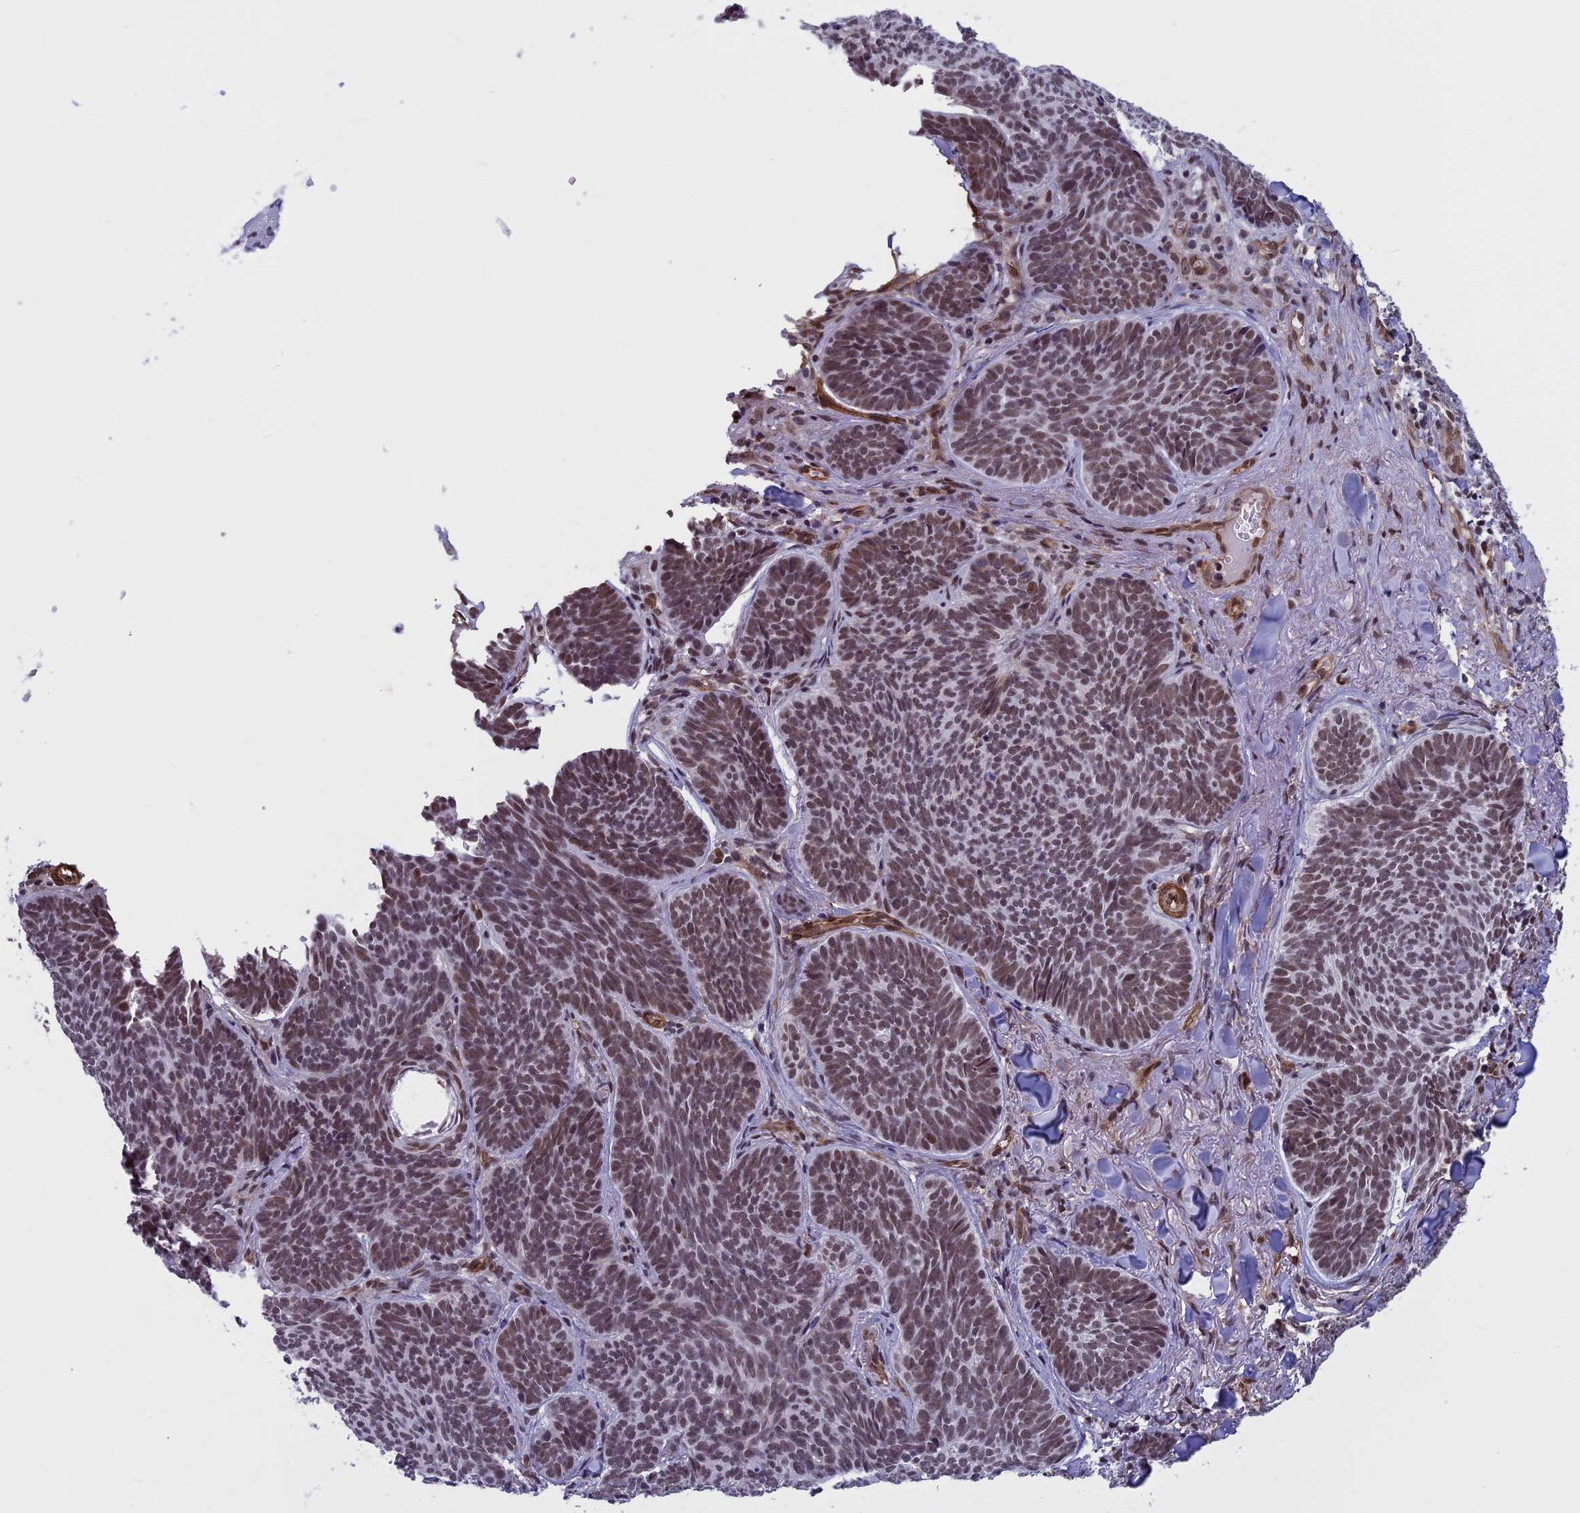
{"staining": {"intensity": "moderate", "quantity": ">75%", "location": "nuclear"}, "tissue": "skin cancer", "cell_type": "Tumor cells", "image_type": "cancer", "snomed": [{"axis": "morphology", "description": "Basal cell carcinoma"}, {"axis": "topography", "description": "Skin"}], "caption": "The image demonstrates a brown stain indicating the presence of a protein in the nuclear of tumor cells in basal cell carcinoma (skin).", "gene": "NIPBL", "patient": {"sex": "female", "age": 74}}